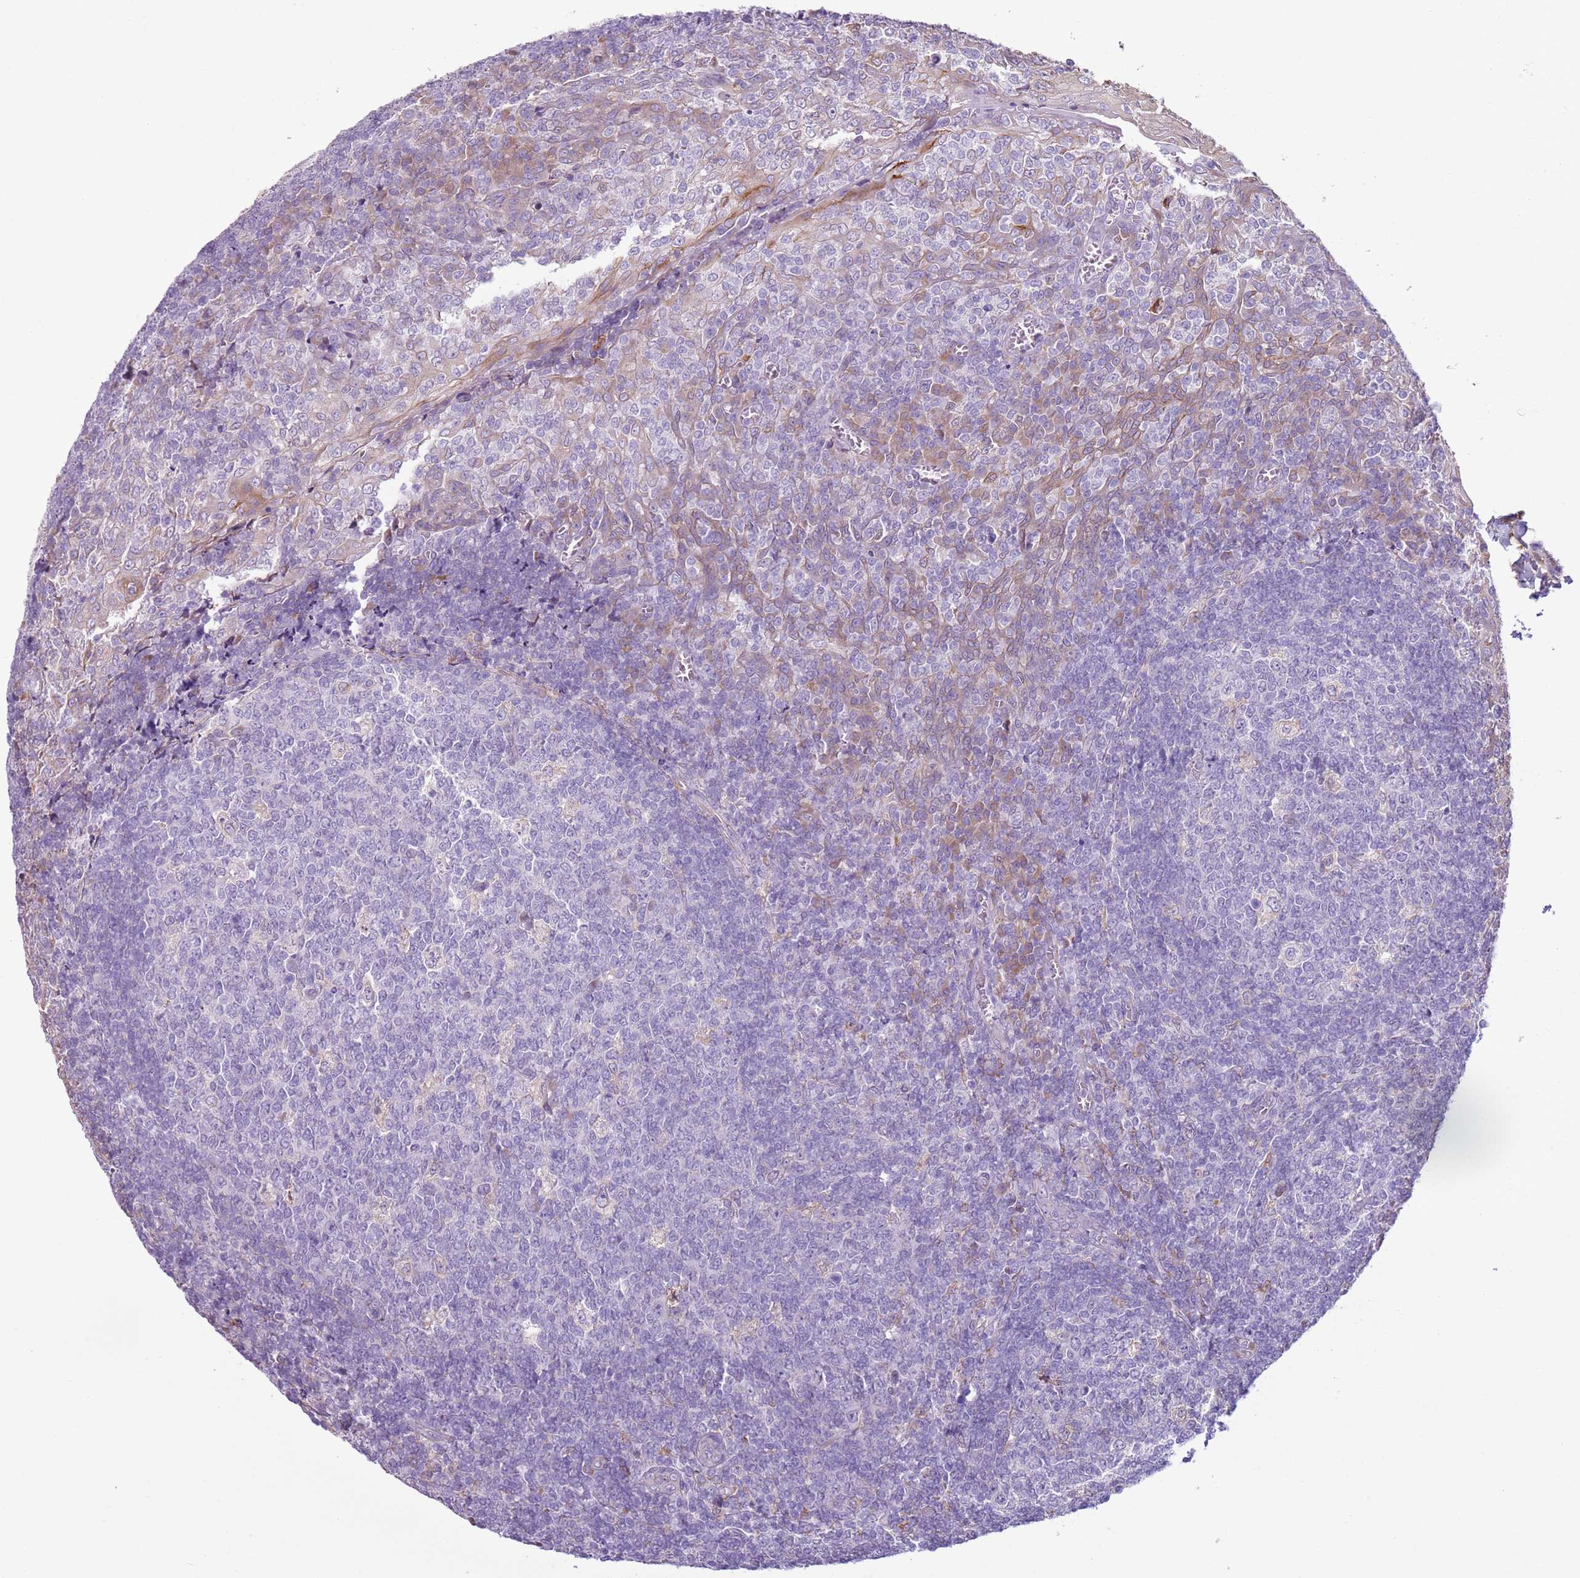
{"staining": {"intensity": "negative", "quantity": "none", "location": "none"}, "tissue": "tonsil", "cell_type": "Germinal center cells", "image_type": "normal", "snomed": [{"axis": "morphology", "description": "Normal tissue, NOS"}, {"axis": "topography", "description": "Tonsil"}], "caption": "High magnification brightfield microscopy of unremarkable tonsil stained with DAB (brown) and counterstained with hematoxylin (blue): germinal center cells show no significant expression. (DAB immunohistochemistry (IHC) with hematoxylin counter stain).", "gene": "OAF", "patient": {"sex": "female", "age": 19}}